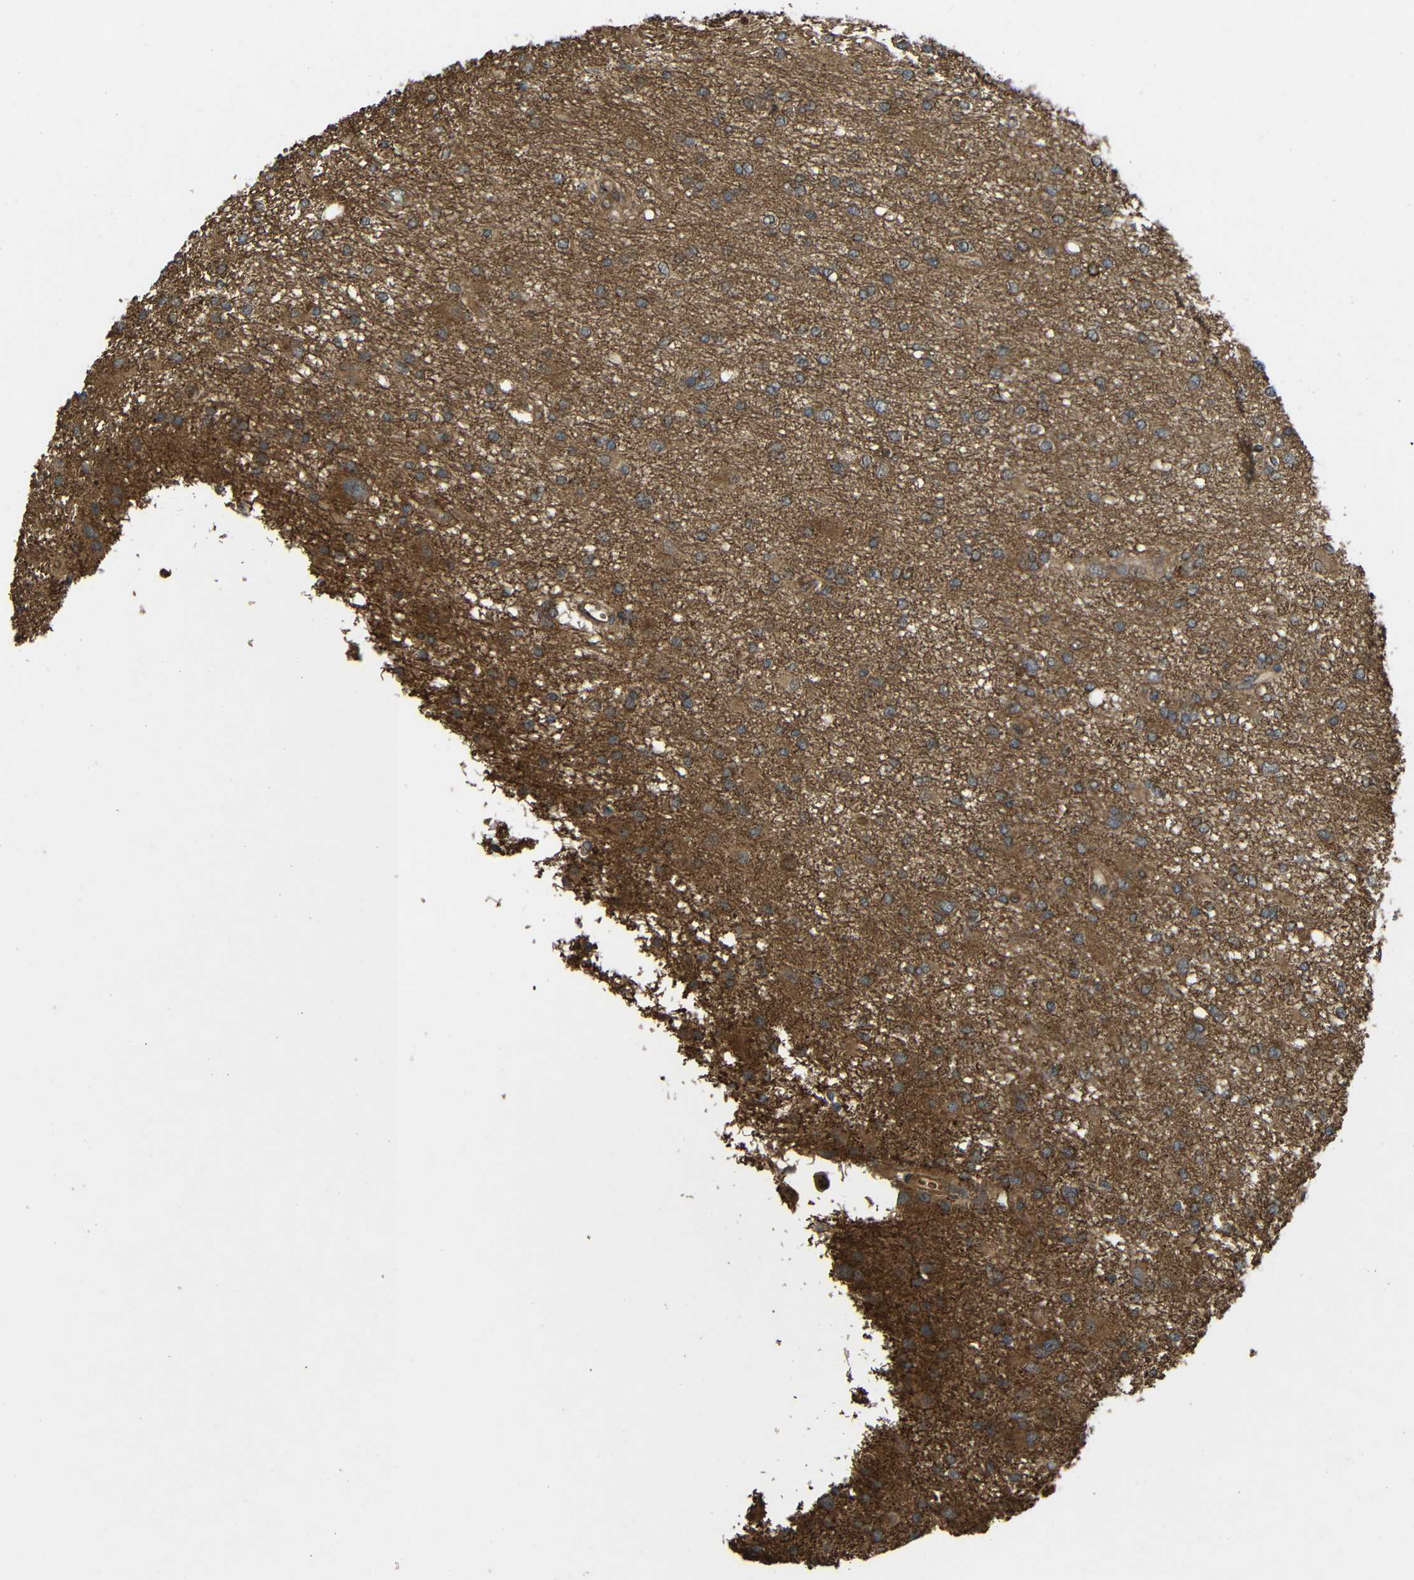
{"staining": {"intensity": "weak", "quantity": ">75%", "location": "cytoplasmic/membranous"}, "tissue": "glioma", "cell_type": "Tumor cells", "image_type": "cancer", "snomed": [{"axis": "morphology", "description": "Glioma, malignant, High grade"}, {"axis": "topography", "description": "Brain"}], "caption": "Human glioma stained for a protein (brown) shows weak cytoplasmic/membranous positive staining in about >75% of tumor cells.", "gene": "C1GALT1", "patient": {"sex": "female", "age": 59}}